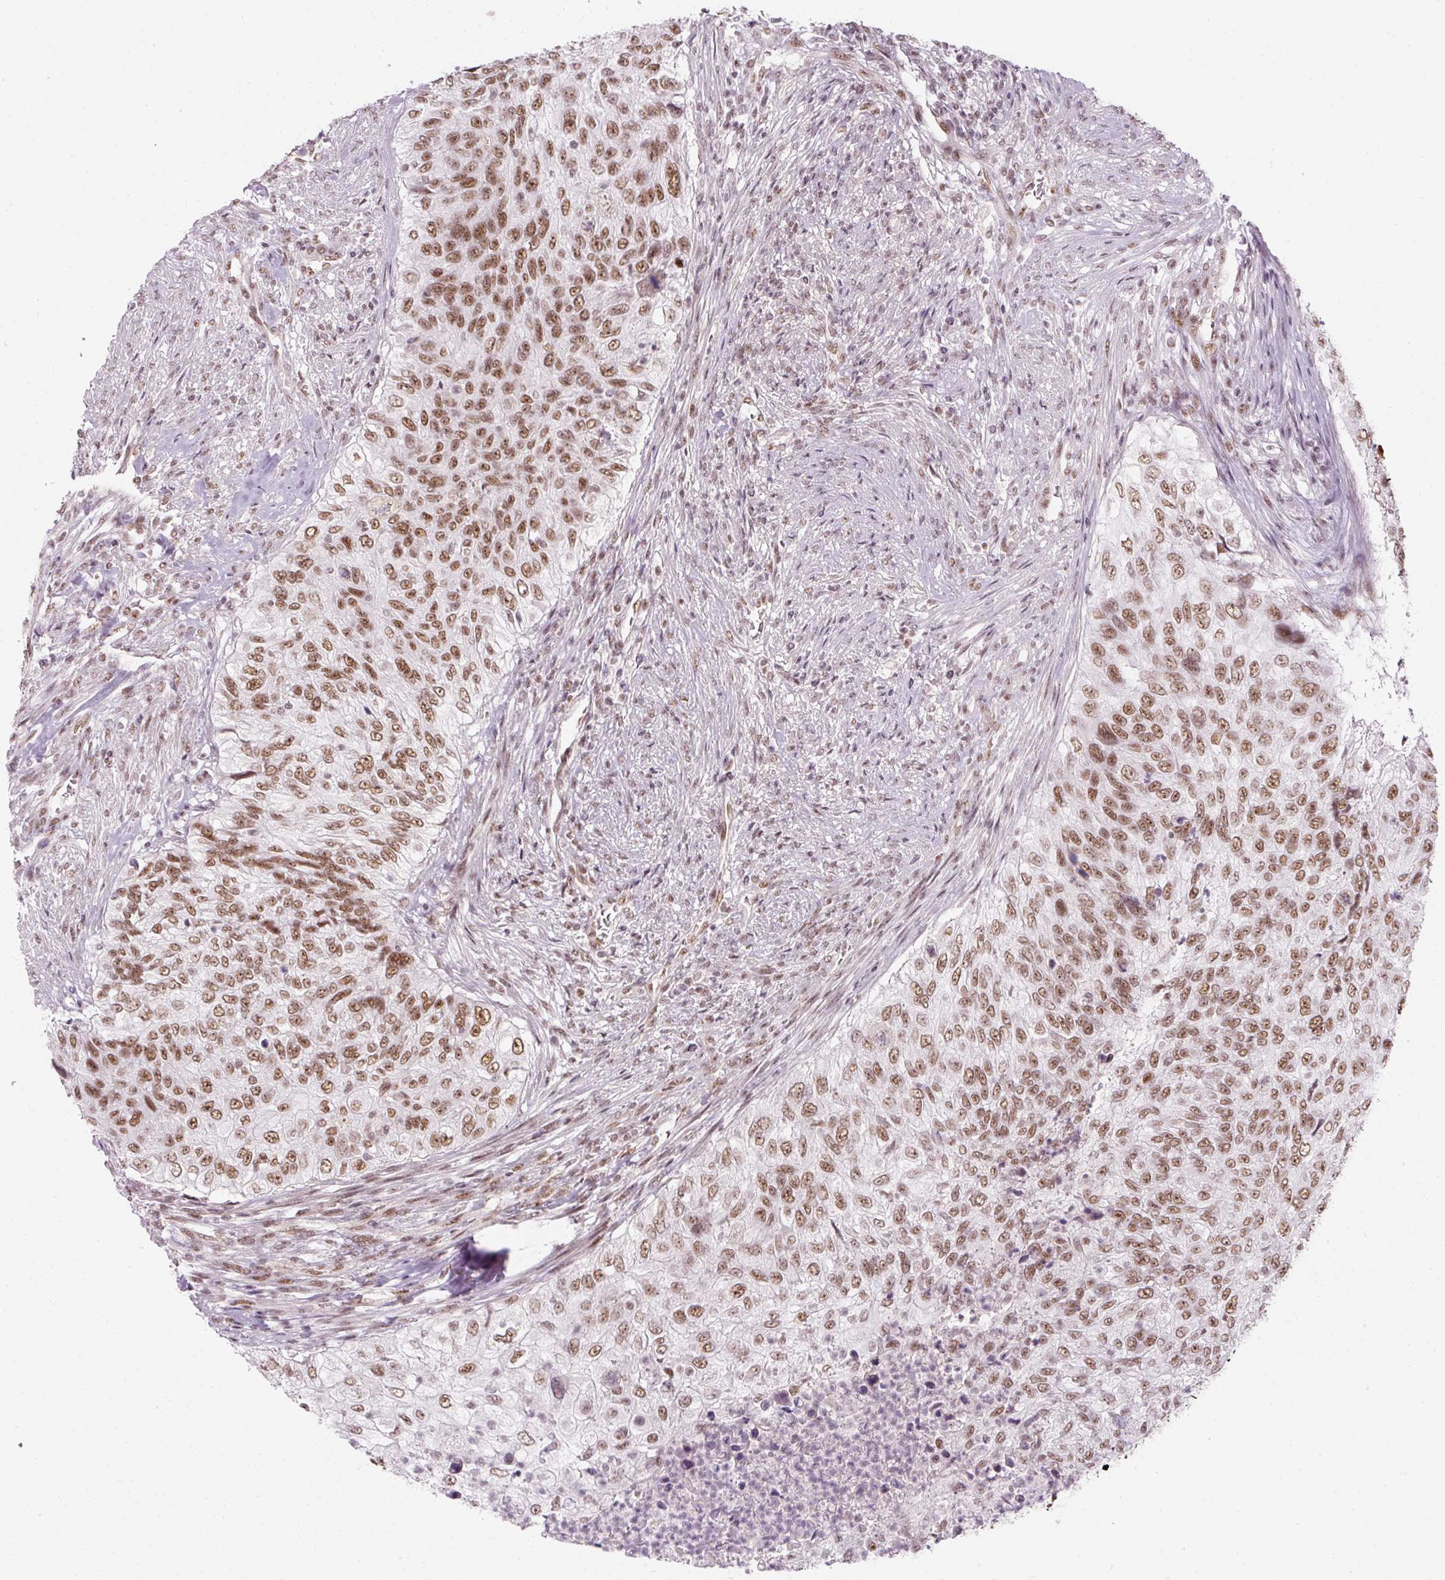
{"staining": {"intensity": "moderate", "quantity": ">75%", "location": "nuclear"}, "tissue": "urothelial cancer", "cell_type": "Tumor cells", "image_type": "cancer", "snomed": [{"axis": "morphology", "description": "Urothelial carcinoma, High grade"}, {"axis": "topography", "description": "Urinary bladder"}], "caption": "Immunohistochemistry (IHC) histopathology image of human urothelial cancer stained for a protein (brown), which demonstrates medium levels of moderate nuclear expression in approximately >75% of tumor cells.", "gene": "U2AF2", "patient": {"sex": "female", "age": 60}}